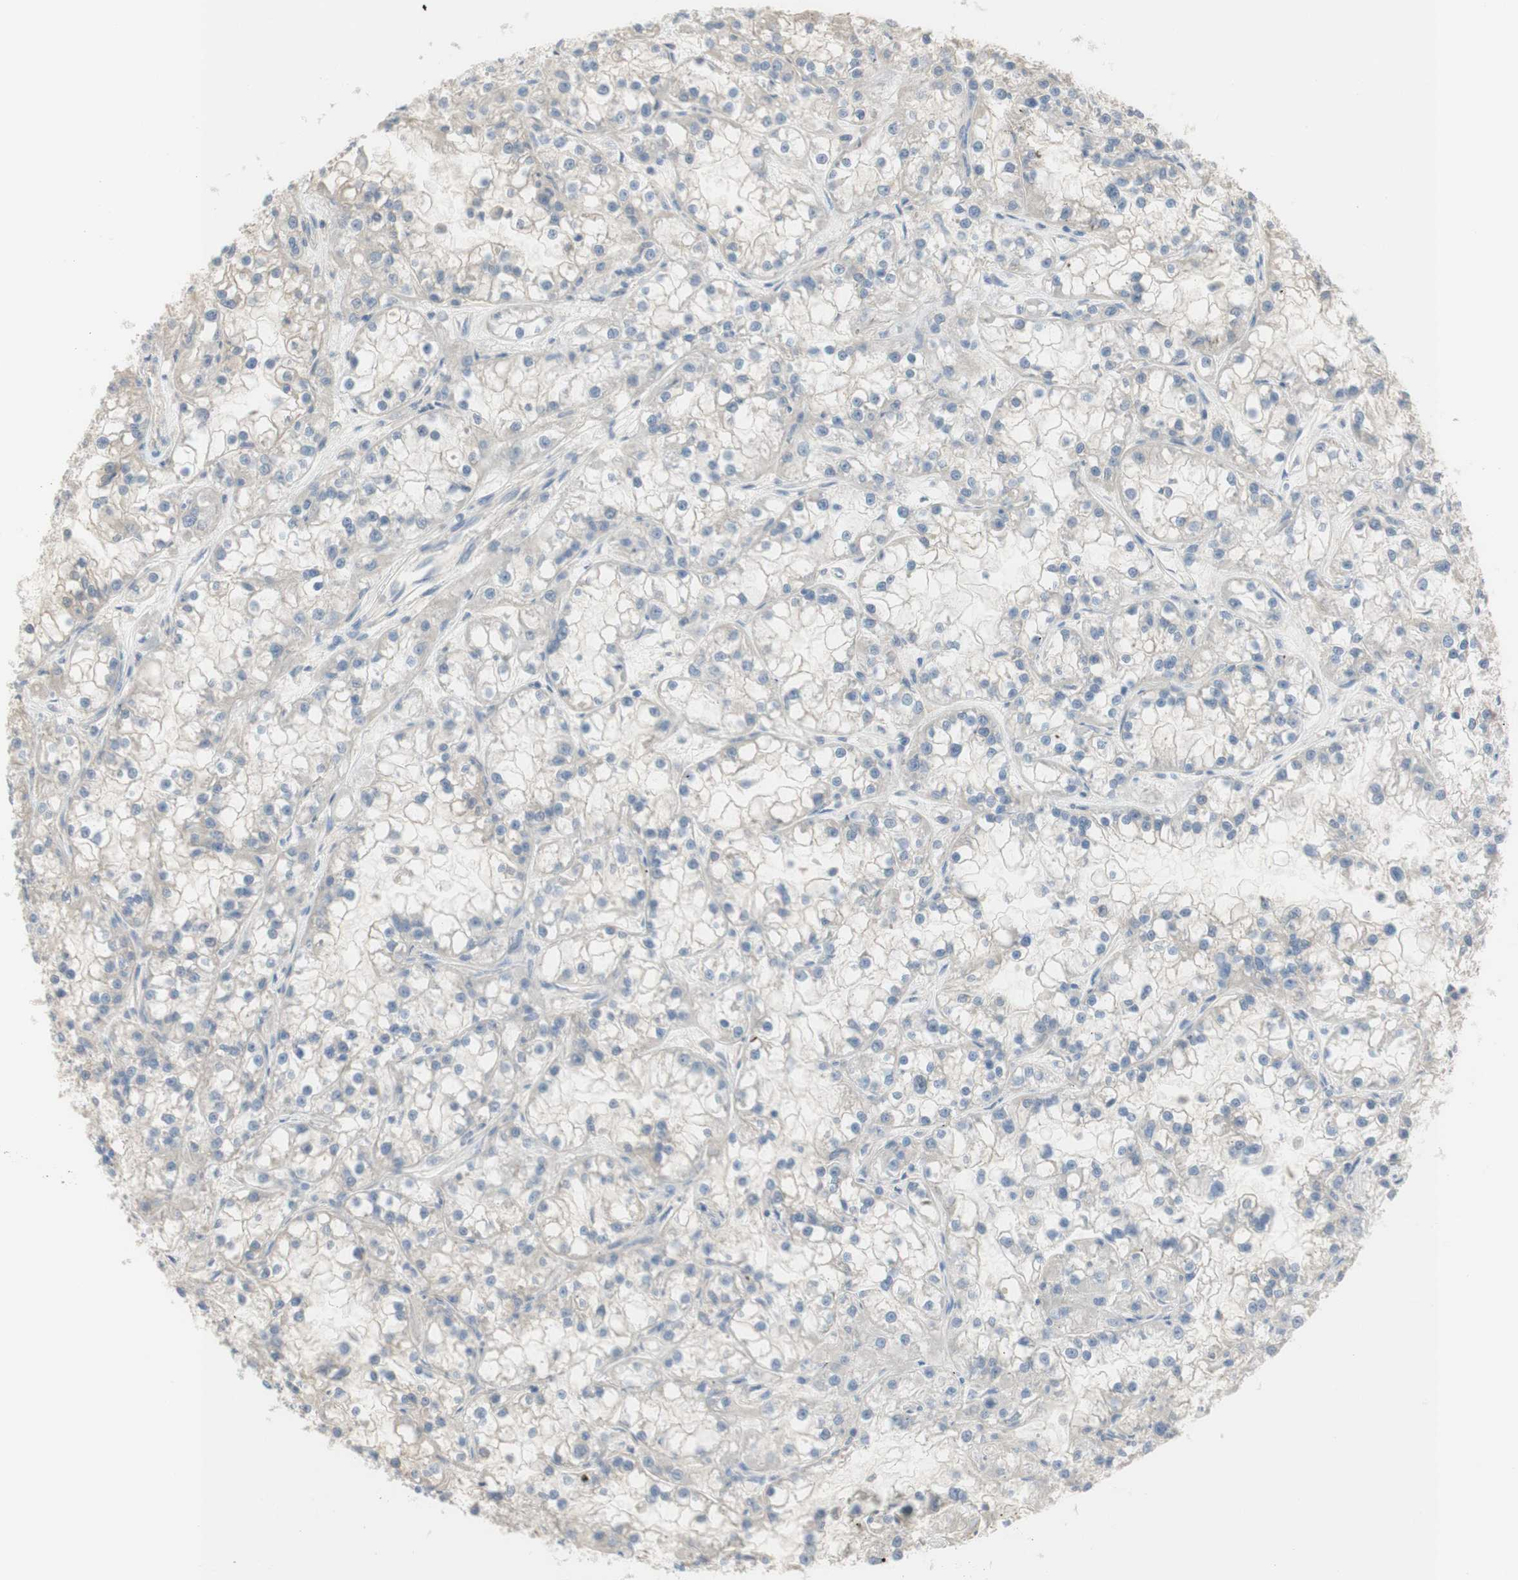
{"staining": {"intensity": "negative", "quantity": "none", "location": "none"}, "tissue": "renal cancer", "cell_type": "Tumor cells", "image_type": "cancer", "snomed": [{"axis": "morphology", "description": "Adenocarcinoma, NOS"}, {"axis": "topography", "description": "Kidney"}], "caption": "A high-resolution image shows immunohistochemistry staining of renal cancer (adenocarcinoma), which shows no significant staining in tumor cells.", "gene": "ATP2B1", "patient": {"sex": "female", "age": 52}}